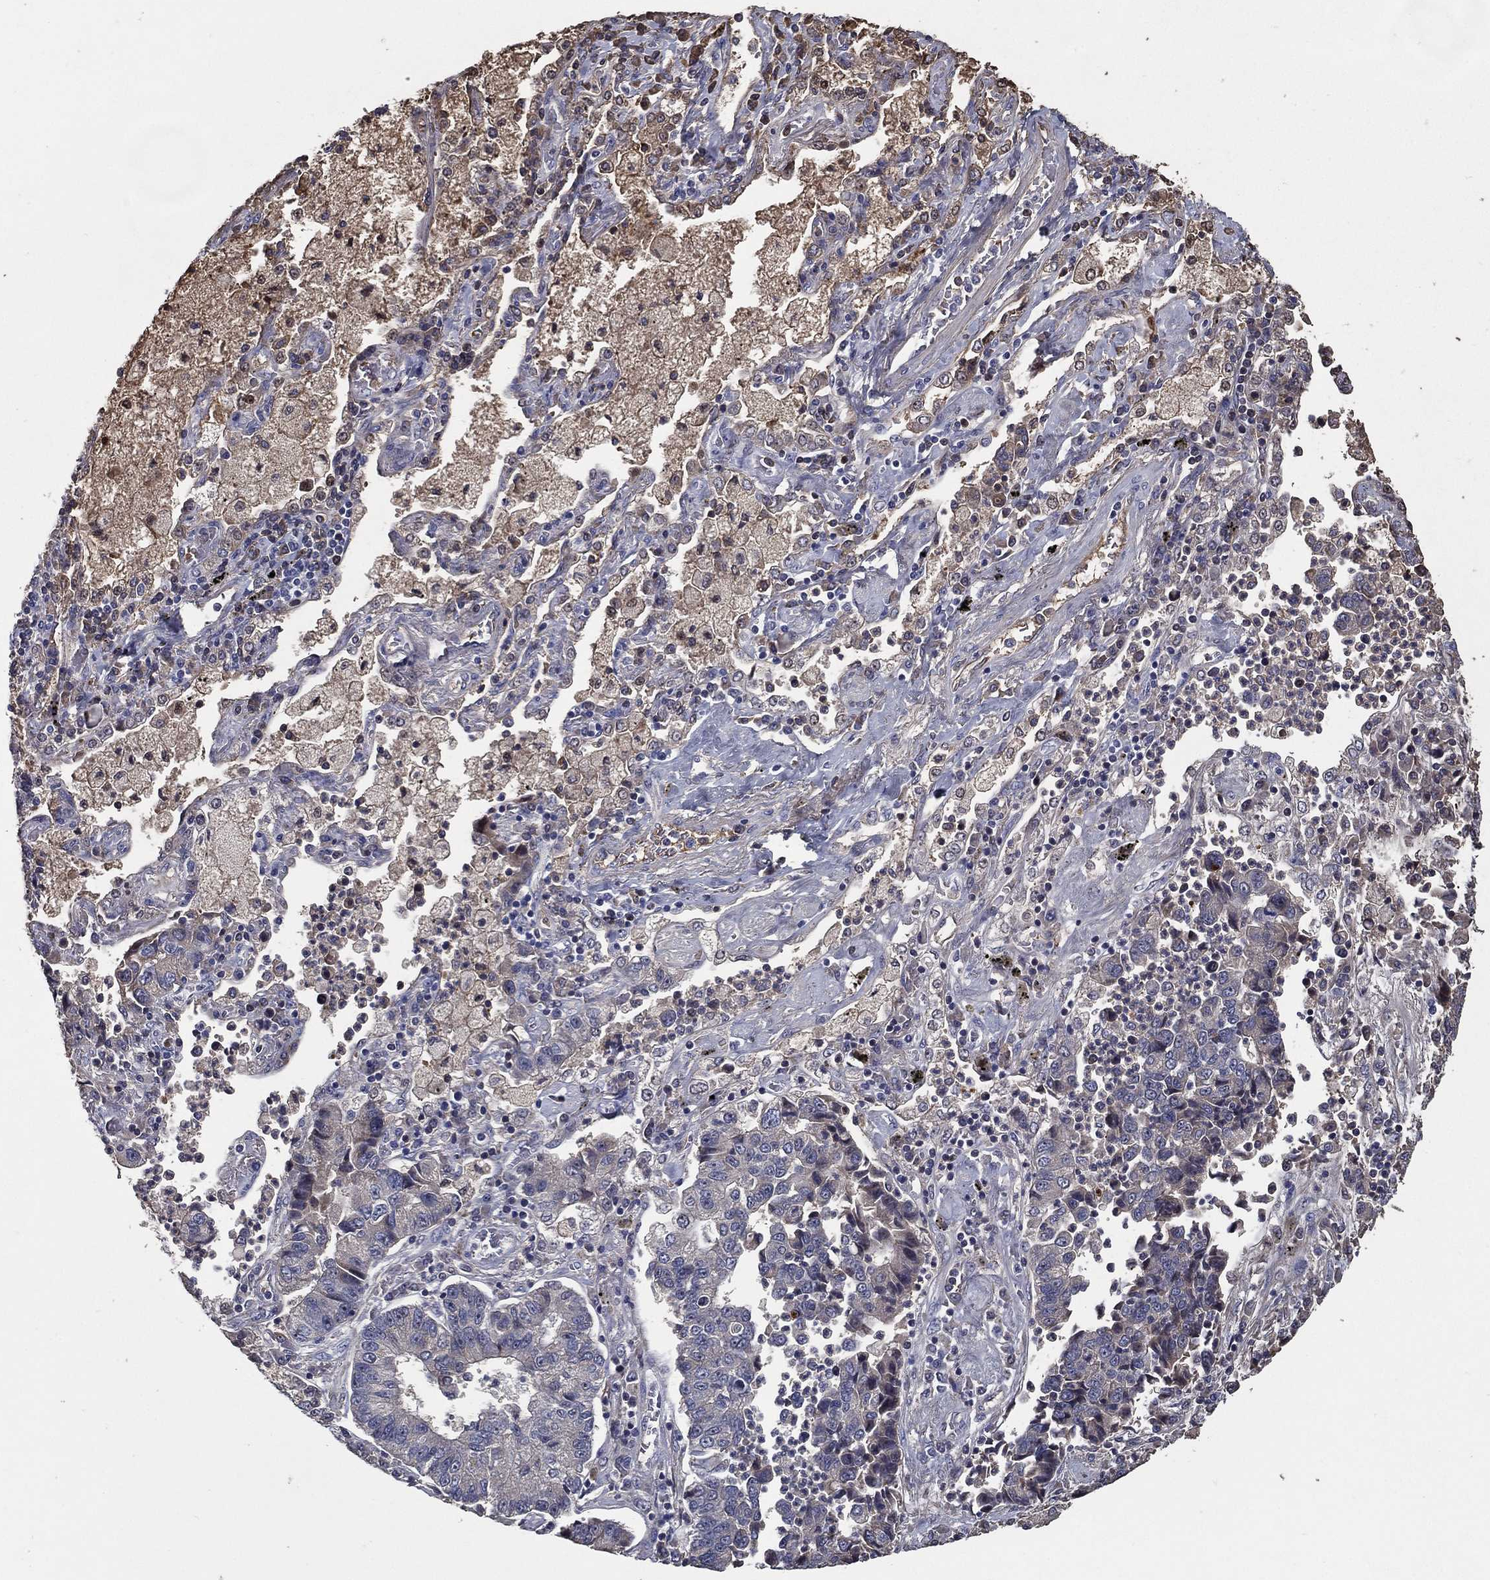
{"staining": {"intensity": "negative", "quantity": "none", "location": "none"}, "tissue": "lung cancer", "cell_type": "Tumor cells", "image_type": "cancer", "snomed": [{"axis": "morphology", "description": "Adenocarcinoma, NOS"}, {"axis": "topography", "description": "Lung"}], "caption": "Tumor cells show no significant staining in lung adenocarcinoma.", "gene": "EFNA1", "patient": {"sex": "female", "age": 57}}